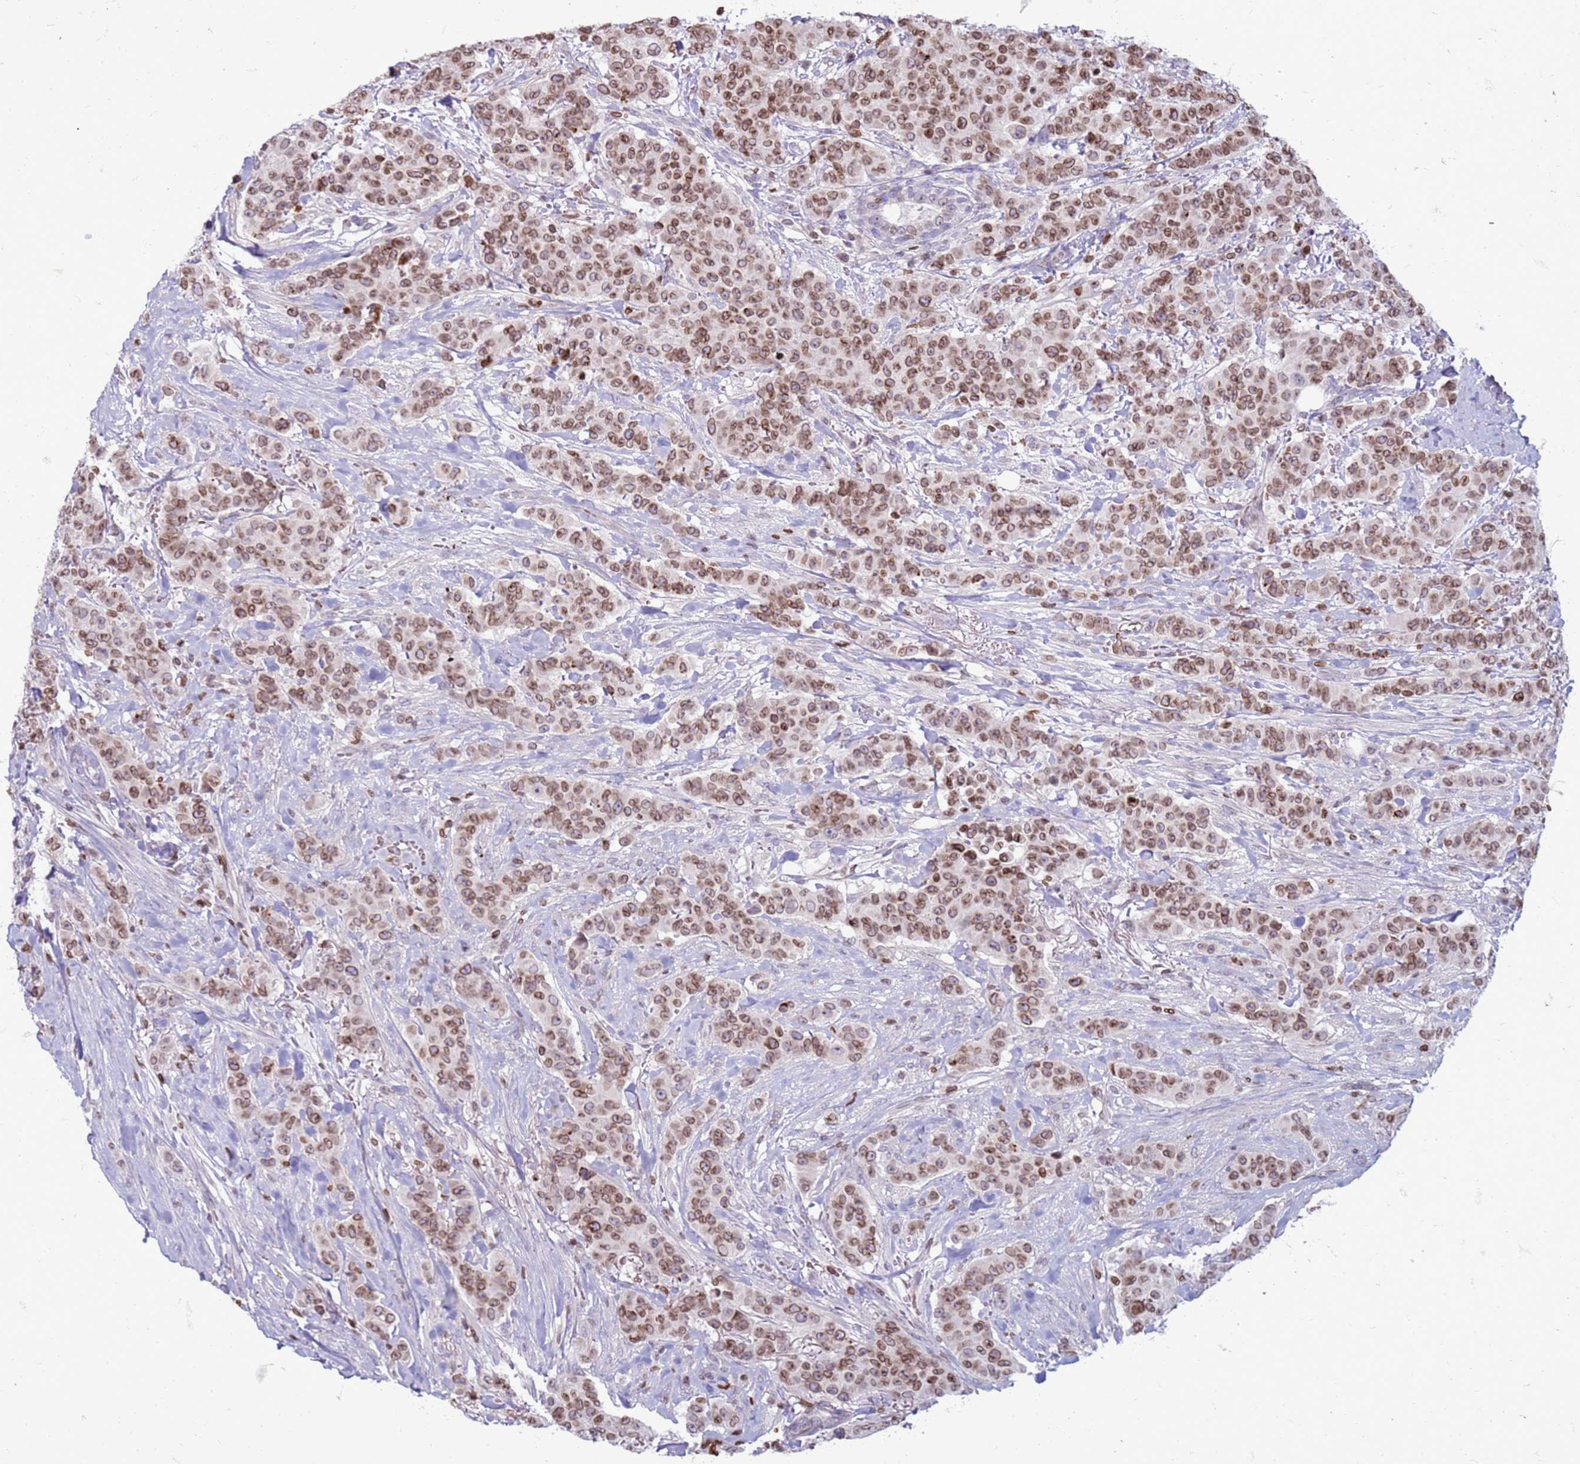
{"staining": {"intensity": "moderate", "quantity": ">75%", "location": "cytoplasmic/membranous,nuclear"}, "tissue": "breast cancer", "cell_type": "Tumor cells", "image_type": "cancer", "snomed": [{"axis": "morphology", "description": "Duct carcinoma"}, {"axis": "topography", "description": "Breast"}], "caption": "A brown stain shows moderate cytoplasmic/membranous and nuclear expression of a protein in breast infiltrating ductal carcinoma tumor cells.", "gene": "METTL25B", "patient": {"sex": "female", "age": 40}}